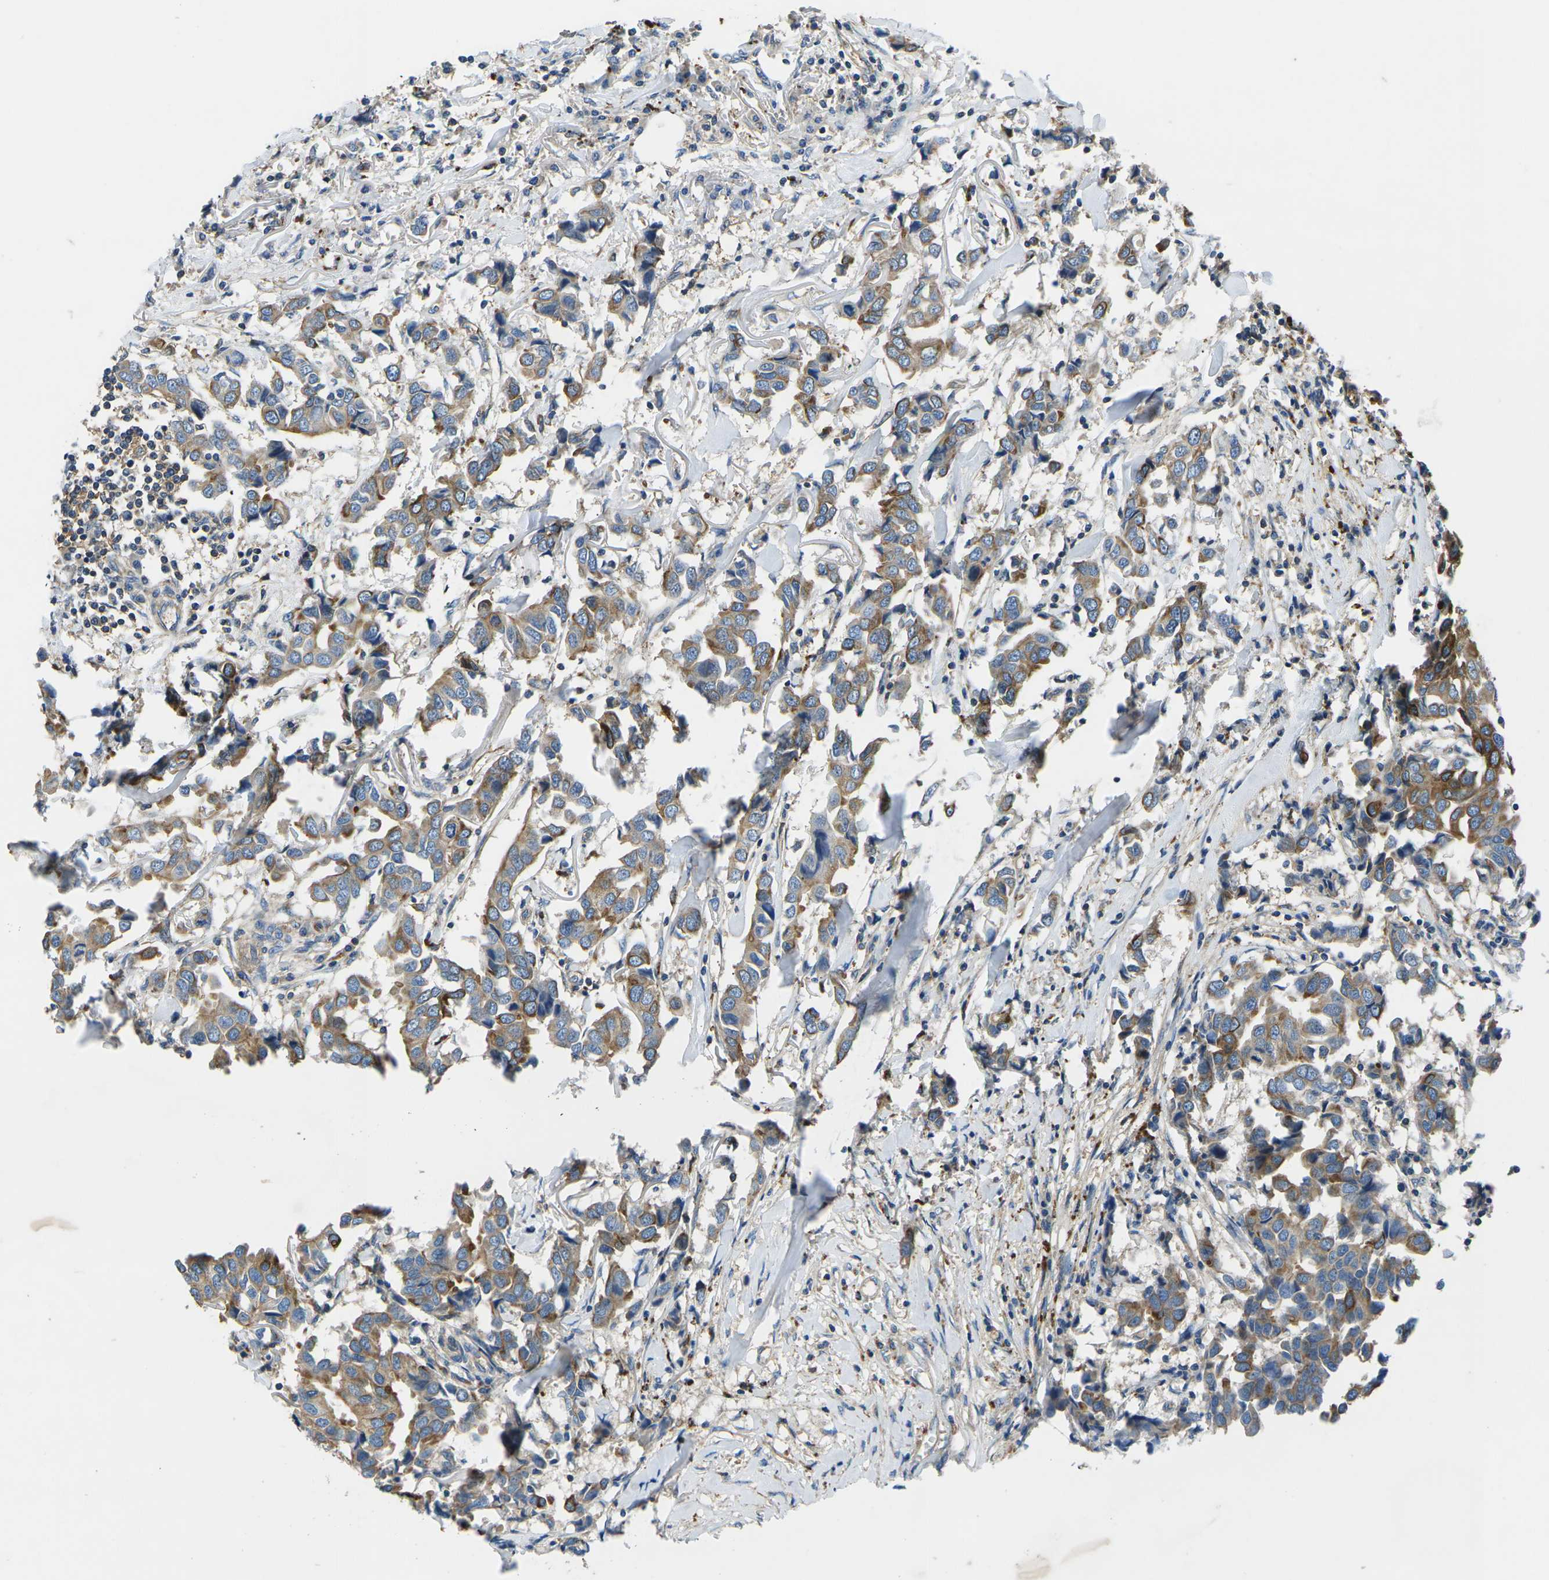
{"staining": {"intensity": "moderate", "quantity": ">75%", "location": "cytoplasmic/membranous"}, "tissue": "breast cancer", "cell_type": "Tumor cells", "image_type": "cancer", "snomed": [{"axis": "morphology", "description": "Duct carcinoma"}, {"axis": "topography", "description": "Breast"}], "caption": "A high-resolution micrograph shows immunohistochemistry staining of breast cancer, which exhibits moderate cytoplasmic/membranous expression in about >75% of tumor cells.", "gene": "KCNJ15", "patient": {"sex": "female", "age": 80}}